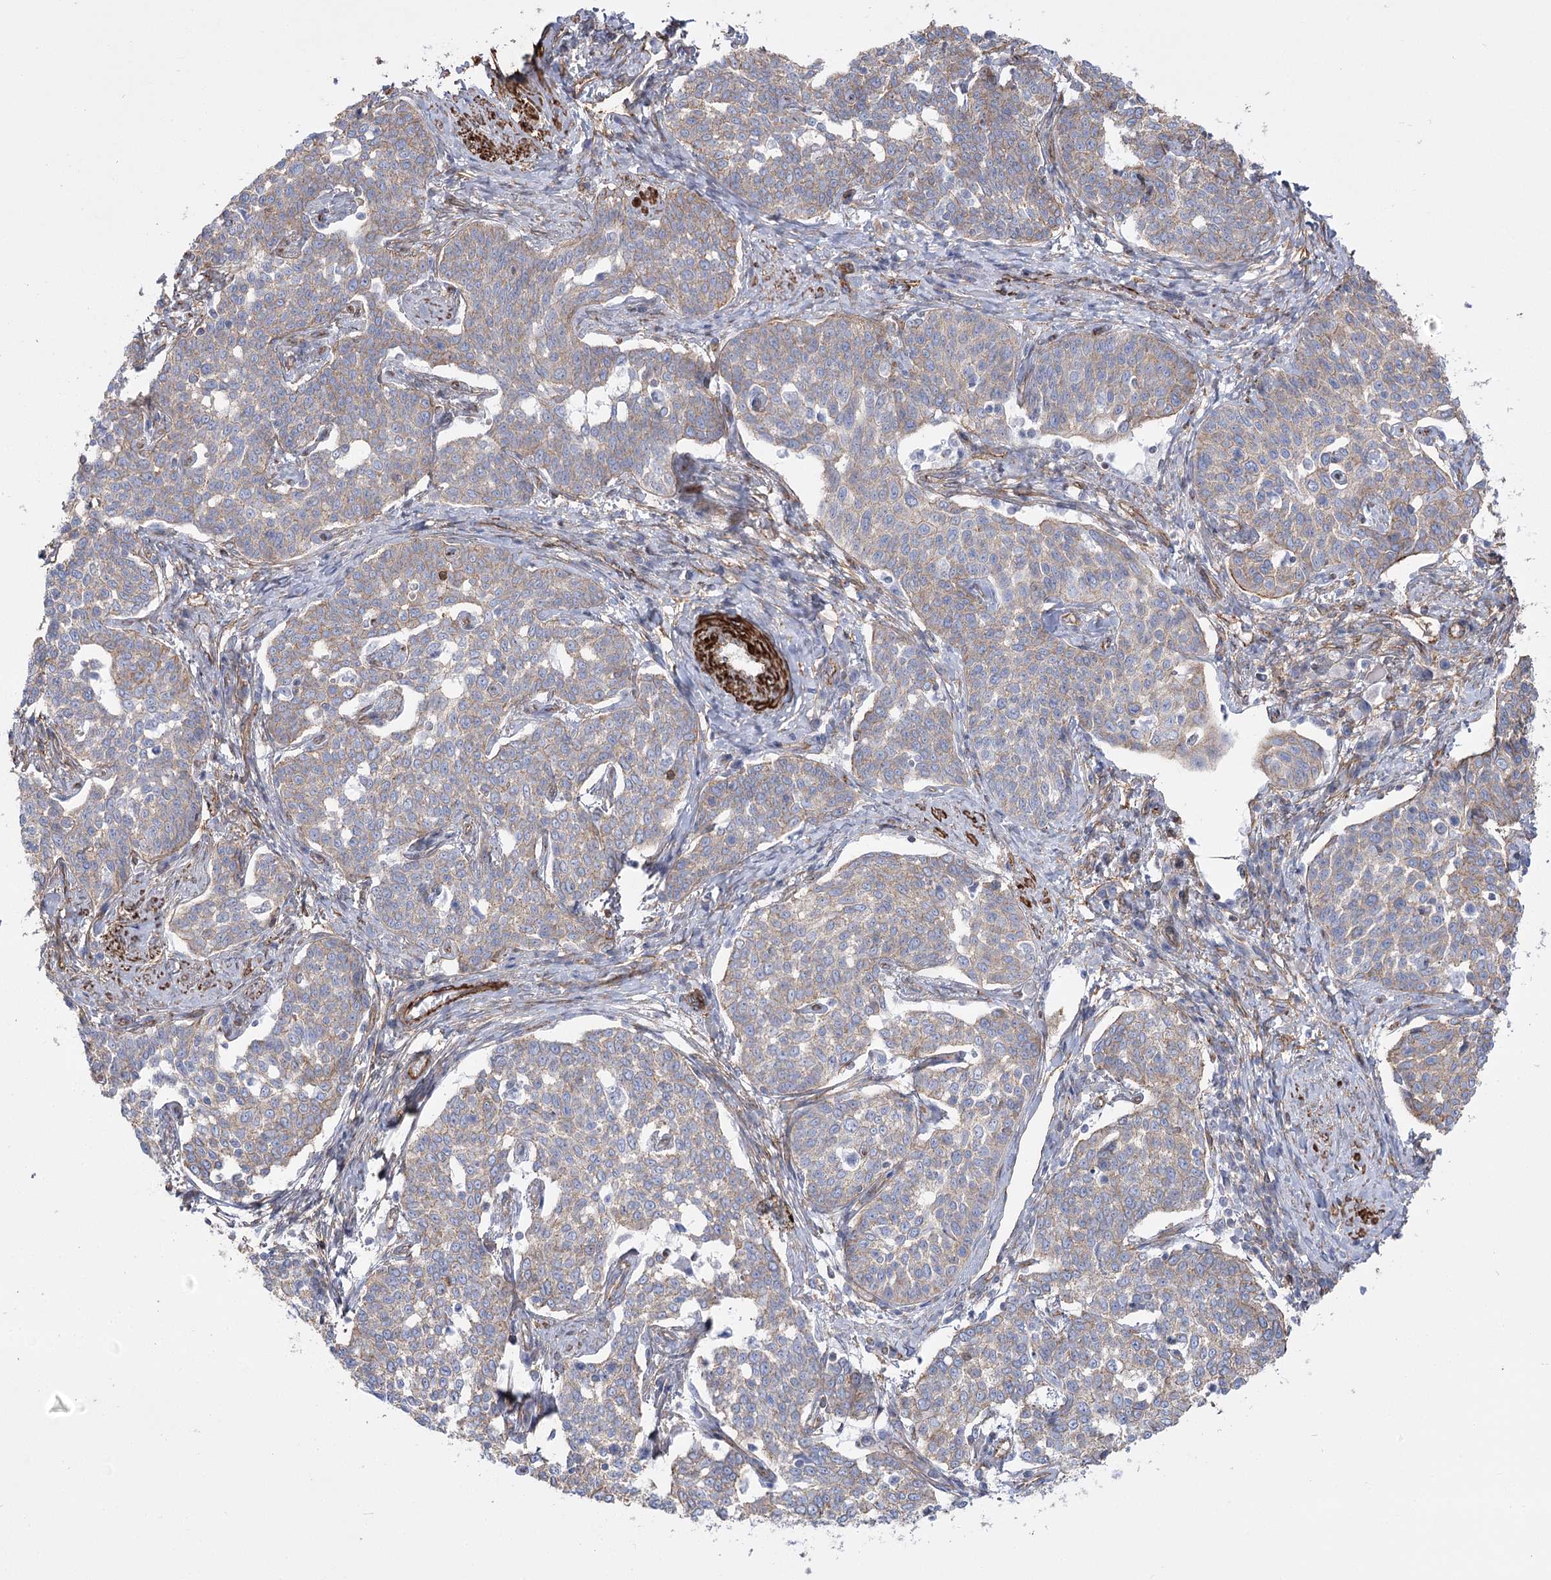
{"staining": {"intensity": "weak", "quantity": "25%-75%", "location": "cytoplasmic/membranous"}, "tissue": "cervical cancer", "cell_type": "Tumor cells", "image_type": "cancer", "snomed": [{"axis": "morphology", "description": "Squamous cell carcinoma, NOS"}, {"axis": "topography", "description": "Cervix"}], "caption": "There is low levels of weak cytoplasmic/membranous staining in tumor cells of cervical squamous cell carcinoma, as demonstrated by immunohistochemical staining (brown color).", "gene": "PLEKHA5", "patient": {"sex": "female", "age": 34}}